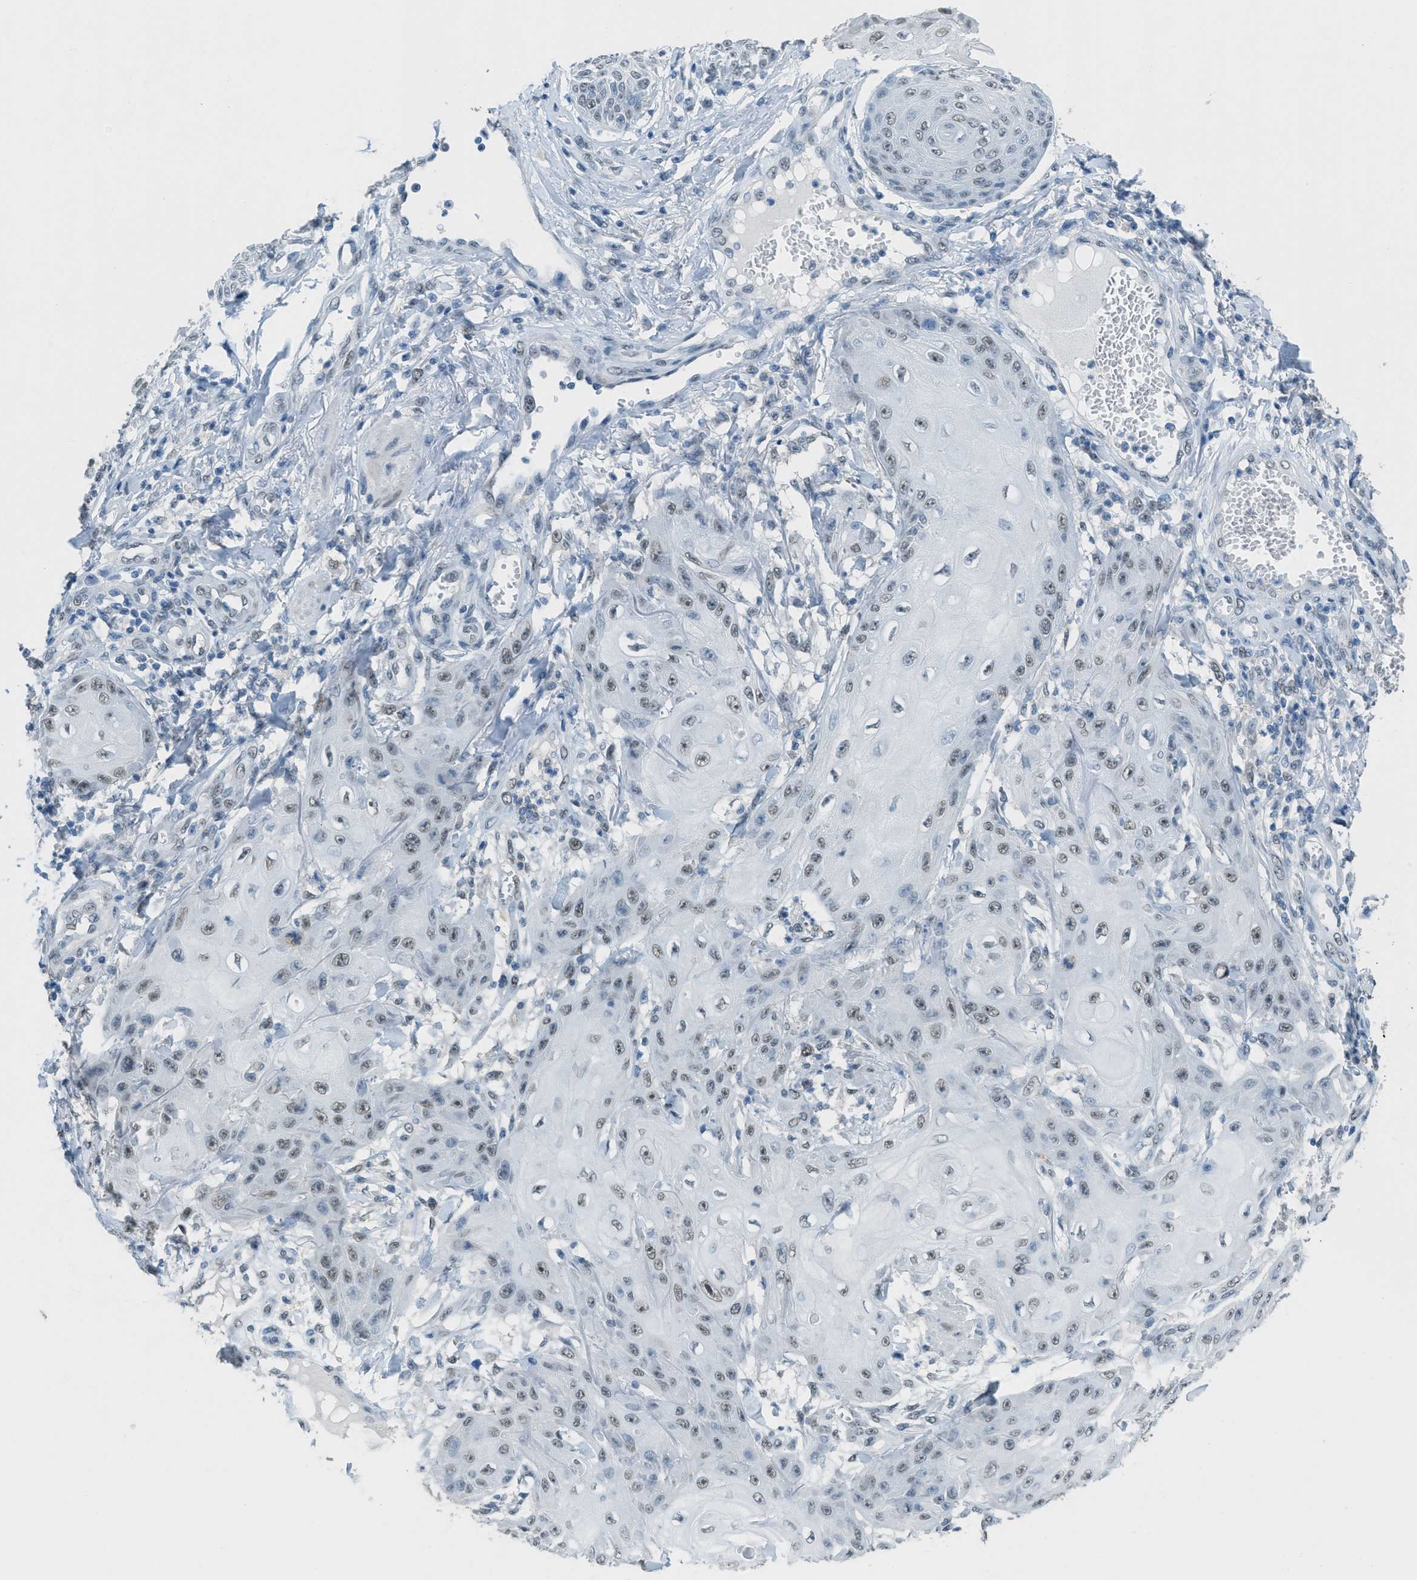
{"staining": {"intensity": "weak", "quantity": ">75%", "location": "nuclear"}, "tissue": "skin cancer", "cell_type": "Tumor cells", "image_type": "cancer", "snomed": [{"axis": "morphology", "description": "Squamous cell carcinoma, NOS"}, {"axis": "topography", "description": "Skin"}], "caption": "Immunohistochemistry (IHC) histopathology image of neoplastic tissue: human skin squamous cell carcinoma stained using IHC shows low levels of weak protein expression localized specifically in the nuclear of tumor cells, appearing as a nuclear brown color.", "gene": "TTC13", "patient": {"sex": "male", "age": 74}}